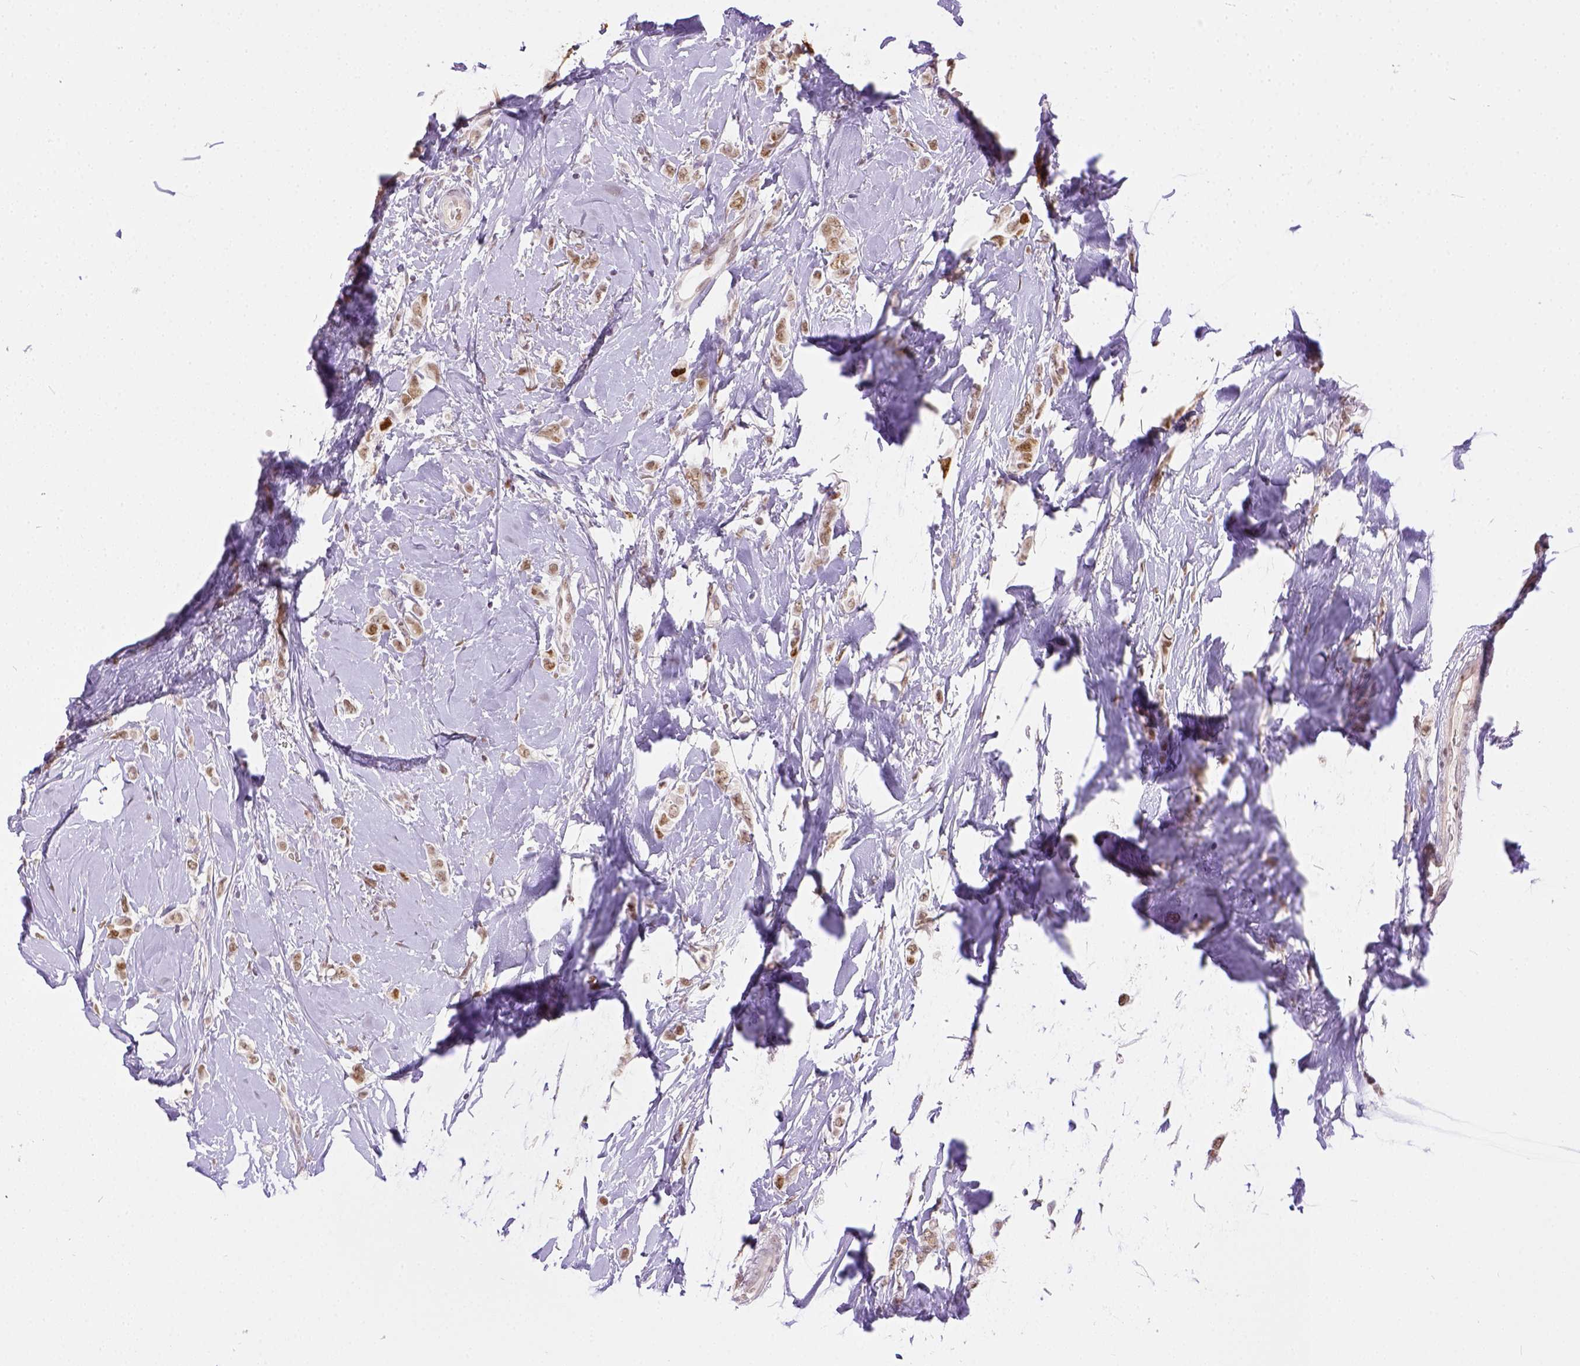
{"staining": {"intensity": "moderate", "quantity": ">75%", "location": "nuclear"}, "tissue": "breast cancer", "cell_type": "Tumor cells", "image_type": "cancer", "snomed": [{"axis": "morphology", "description": "Lobular carcinoma"}, {"axis": "topography", "description": "Breast"}], "caption": "There is medium levels of moderate nuclear staining in tumor cells of breast cancer (lobular carcinoma), as demonstrated by immunohistochemical staining (brown color).", "gene": "ERCC1", "patient": {"sex": "female", "age": 66}}